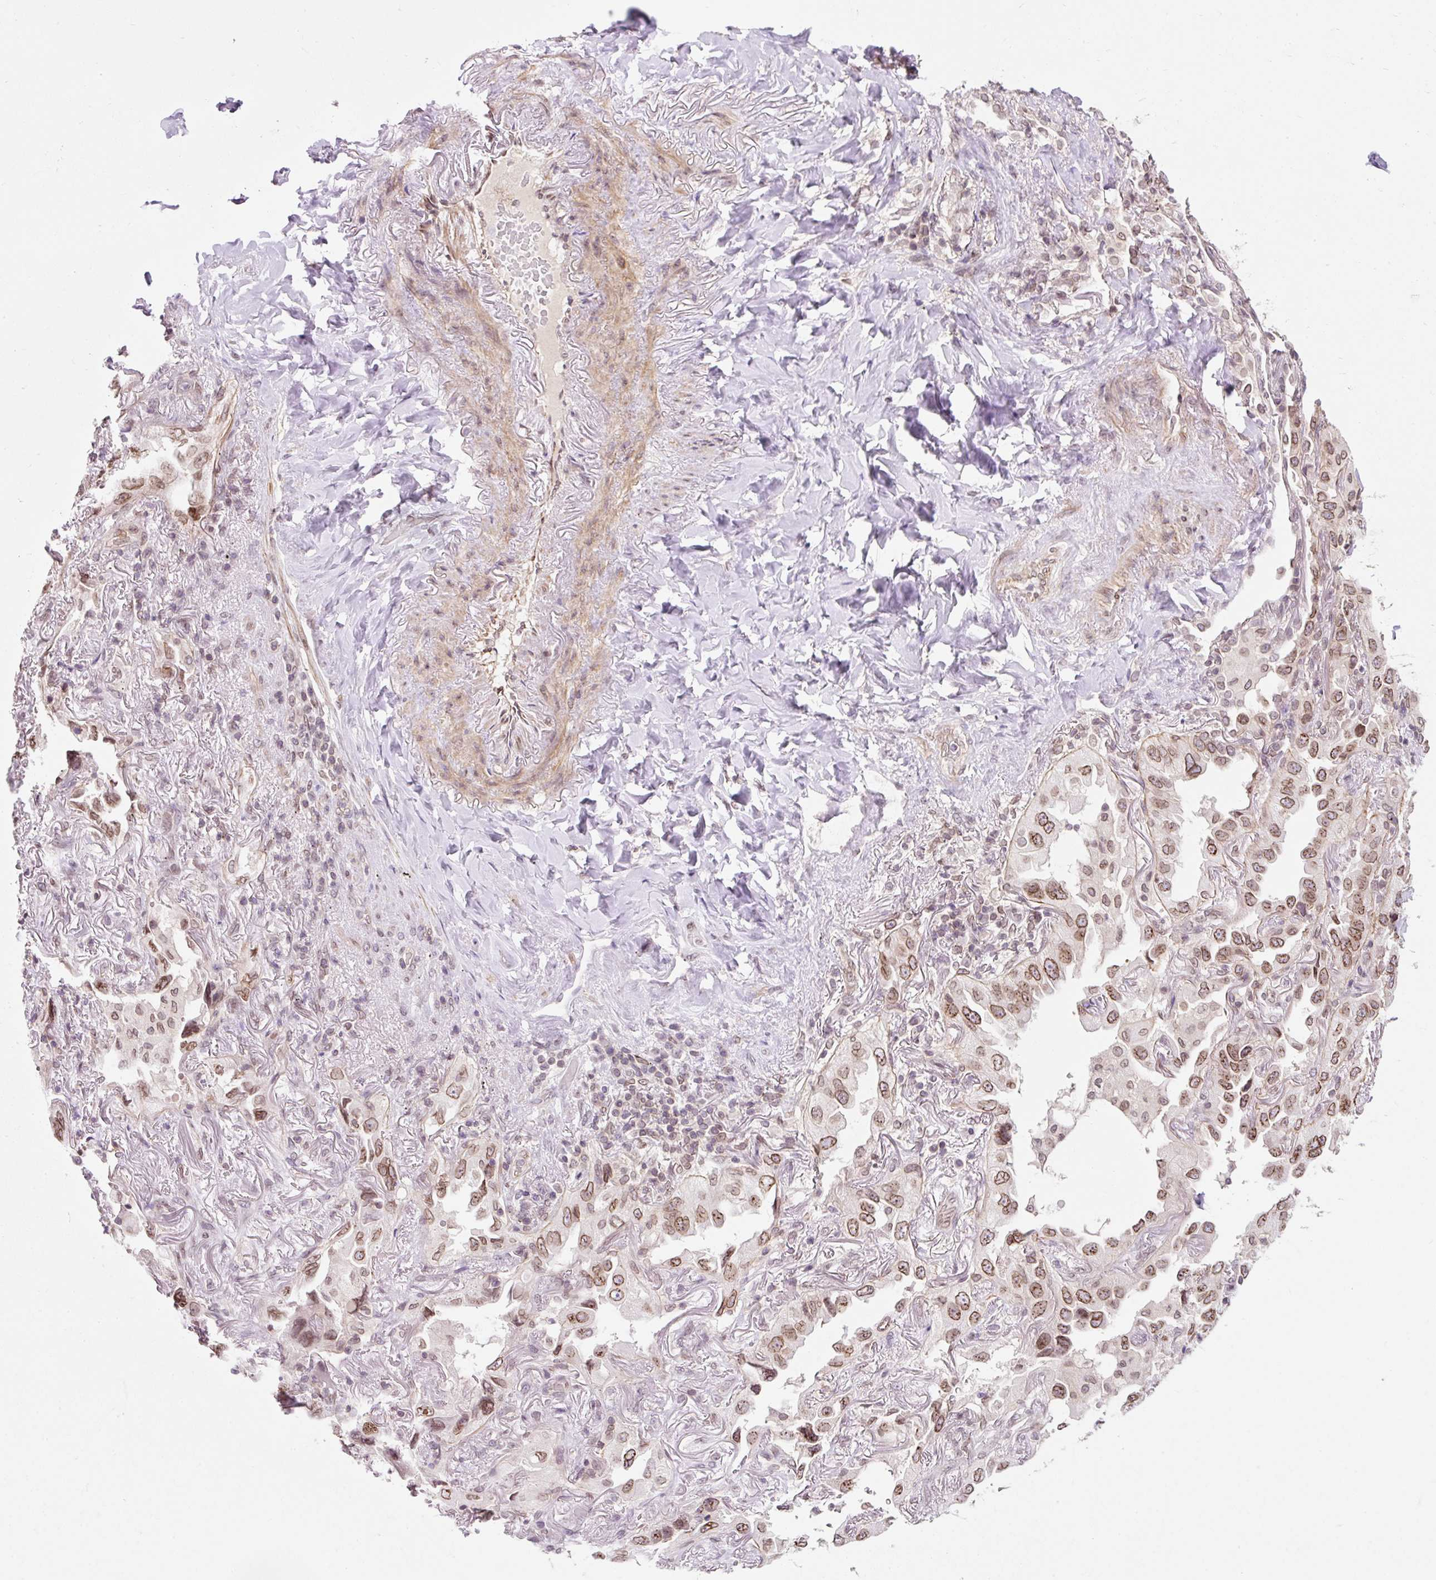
{"staining": {"intensity": "moderate", "quantity": ">75%", "location": "cytoplasmic/membranous,nuclear"}, "tissue": "lung cancer", "cell_type": "Tumor cells", "image_type": "cancer", "snomed": [{"axis": "morphology", "description": "Adenocarcinoma, NOS"}, {"axis": "topography", "description": "Lung"}], "caption": "IHC of lung adenocarcinoma demonstrates medium levels of moderate cytoplasmic/membranous and nuclear positivity in about >75% of tumor cells. Immunohistochemistry (ihc) stains the protein in brown and the nuclei are stained blue.", "gene": "ZNF610", "patient": {"sex": "female", "age": 69}}